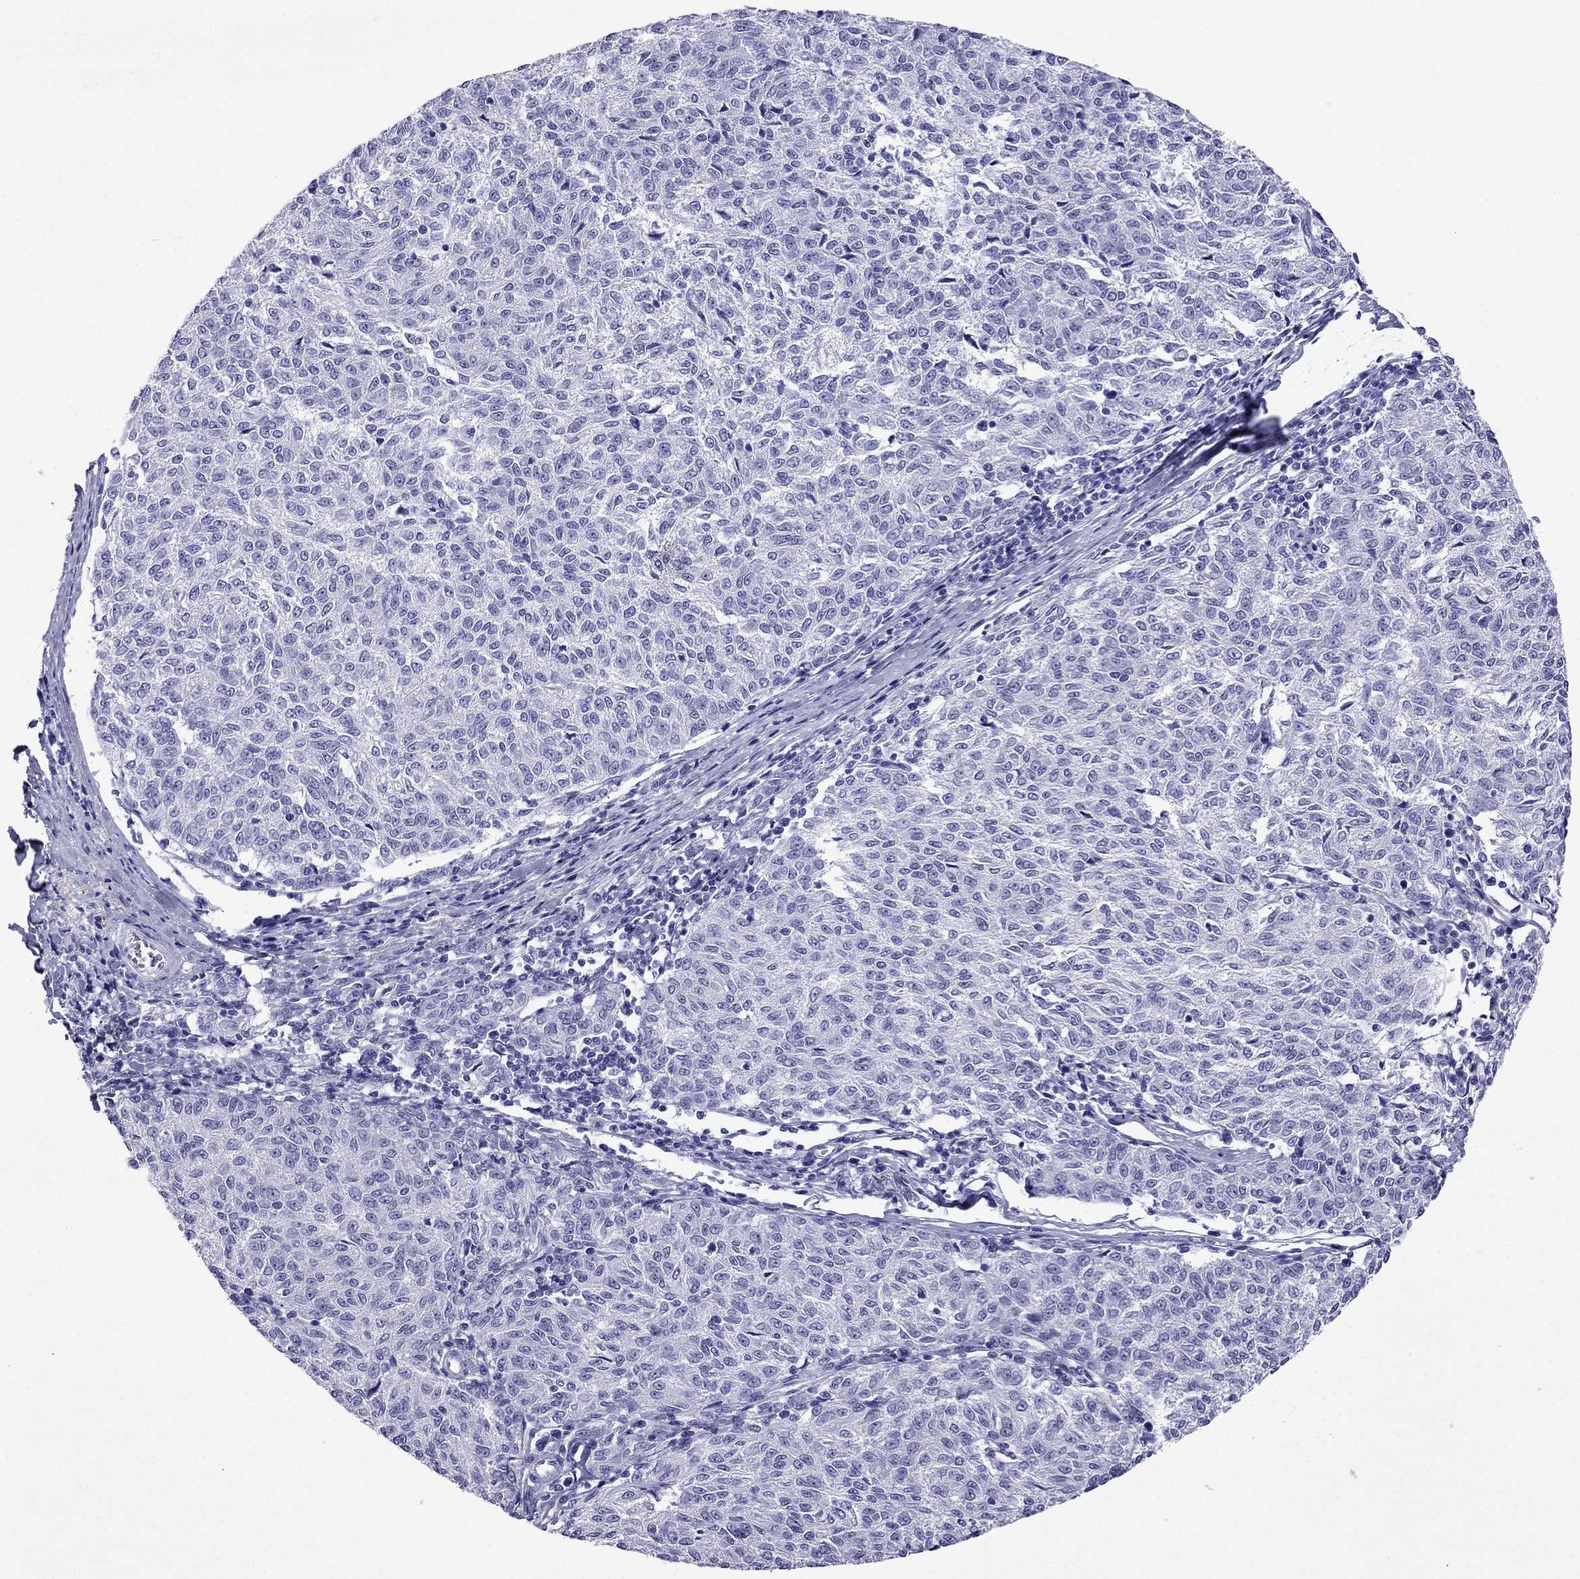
{"staining": {"intensity": "negative", "quantity": "none", "location": "none"}, "tissue": "melanoma", "cell_type": "Tumor cells", "image_type": "cancer", "snomed": [{"axis": "morphology", "description": "Malignant melanoma, NOS"}, {"axis": "topography", "description": "Skin"}], "caption": "Tumor cells show no significant protein staining in melanoma.", "gene": "ARR3", "patient": {"sex": "female", "age": 72}}